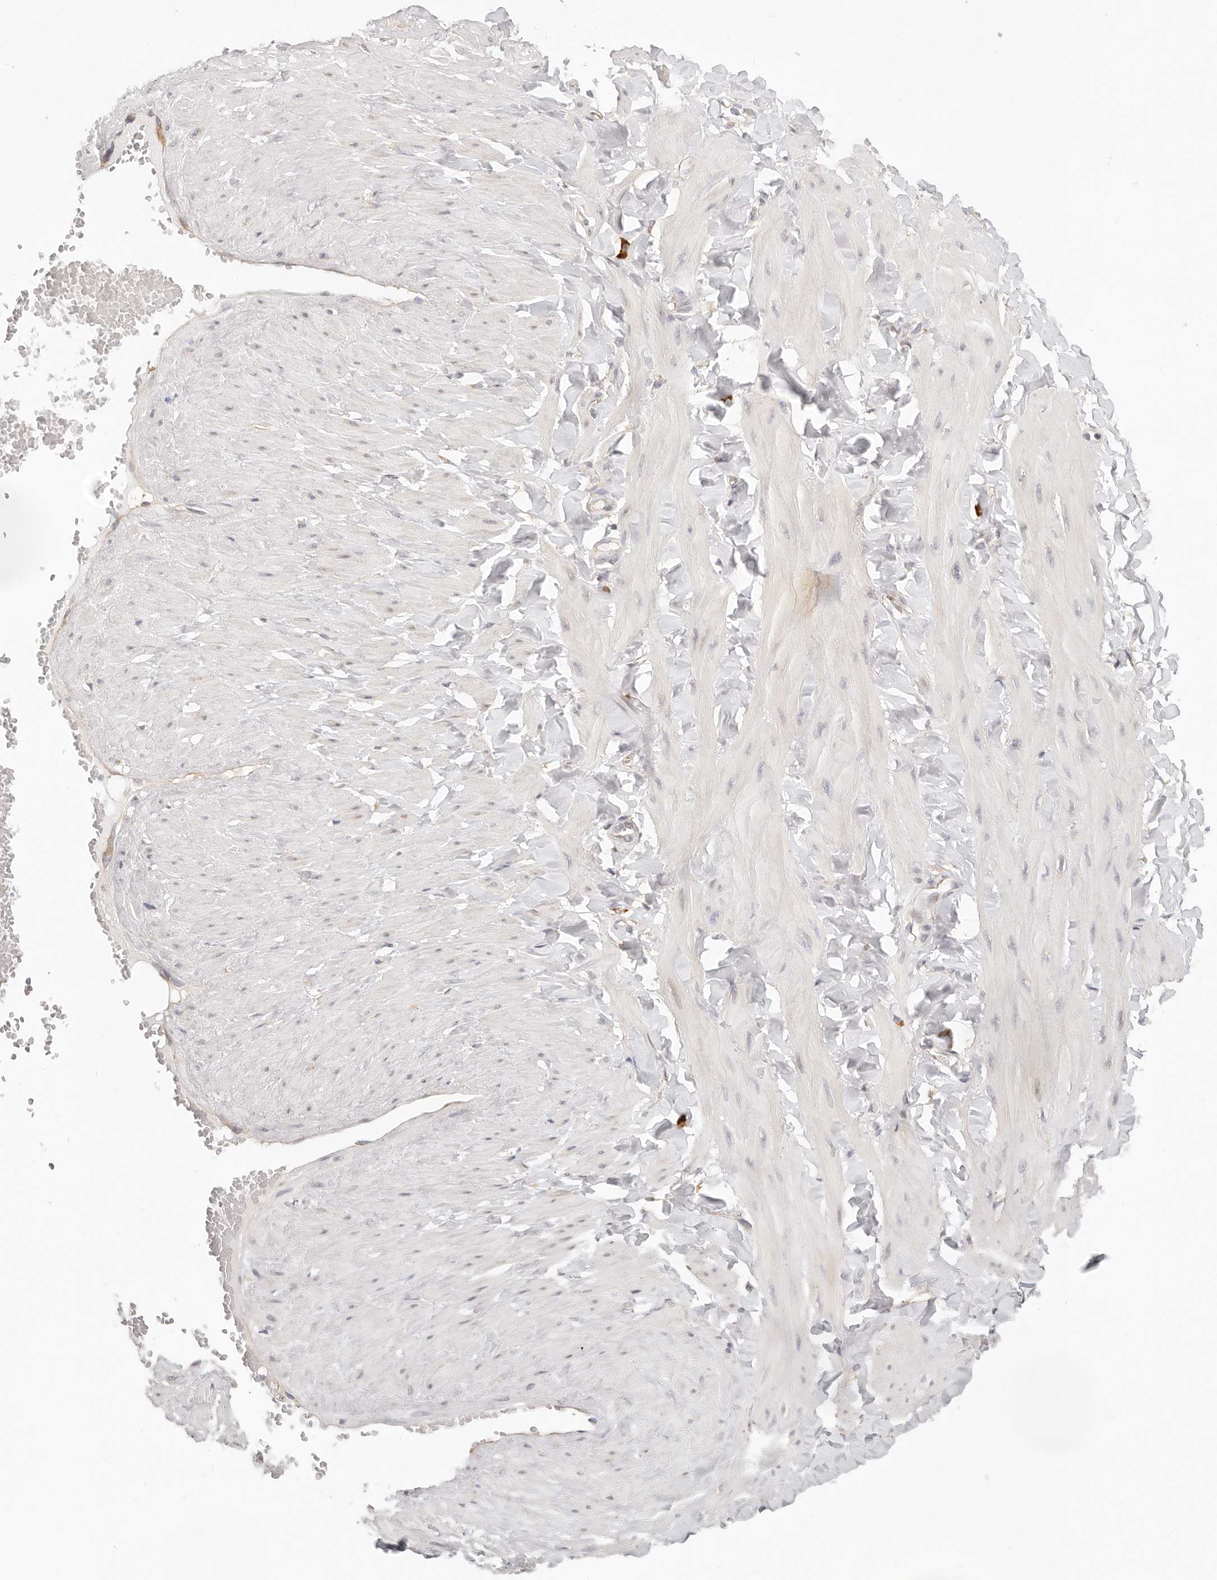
{"staining": {"intensity": "negative", "quantity": "none", "location": "none"}, "tissue": "adipose tissue", "cell_type": "Adipocytes", "image_type": "normal", "snomed": [{"axis": "morphology", "description": "Normal tissue, NOS"}, {"axis": "topography", "description": "Adipose tissue"}, {"axis": "topography", "description": "Vascular tissue"}, {"axis": "topography", "description": "Peripheral nerve tissue"}], "caption": "IHC image of benign adipose tissue: adipose tissue stained with DAB (3,3'-diaminobenzidine) exhibits no significant protein positivity in adipocytes. The staining is performed using DAB brown chromogen with nuclei counter-stained in using hematoxylin.", "gene": "AFDN", "patient": {"sex": "male", "age": 25}}